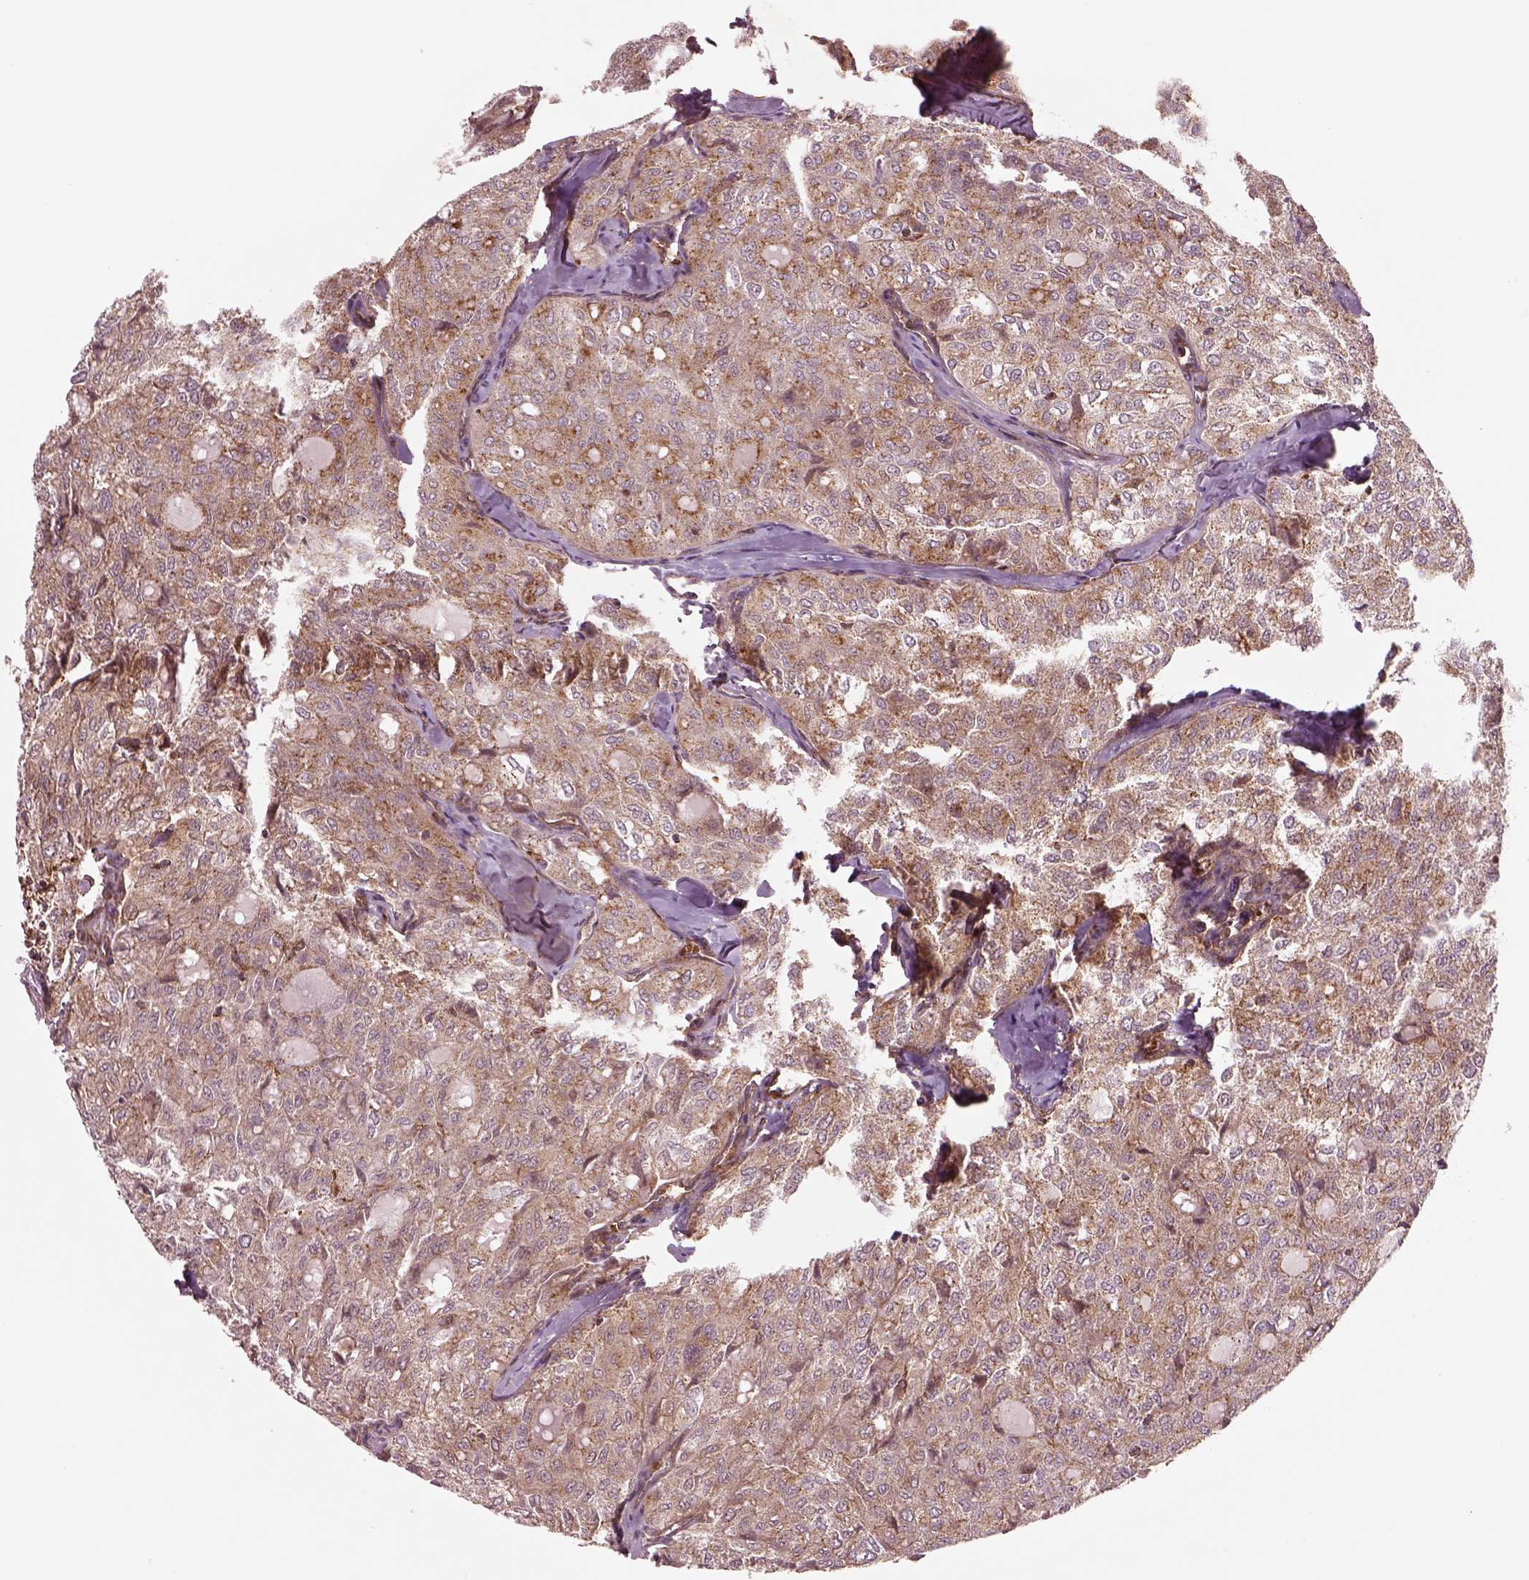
{"staining": {"intensity": "moderate", "quantity": "<25%", "location": "cytoplasmic/membranous"}, "tissue": "thyroid cancer", "cell_type": "Tumor cells", "image_type": "cancer", "snomed": [{"axis": "morphology", "description": "Follicular adenoma carcinoma, NOS"}, {"axis": "topography", "description": "Thyroid gland"}], "caption": "Protein expression by immunohistochemistry exhibits moderate cytoplasmic/membranous staining in approximately <25% of tumor cells in thyroid cancer (follicular adenoma carcinoma).", "gene": "WASHC2A", "patient": {"sex": "male", "age": 75}}